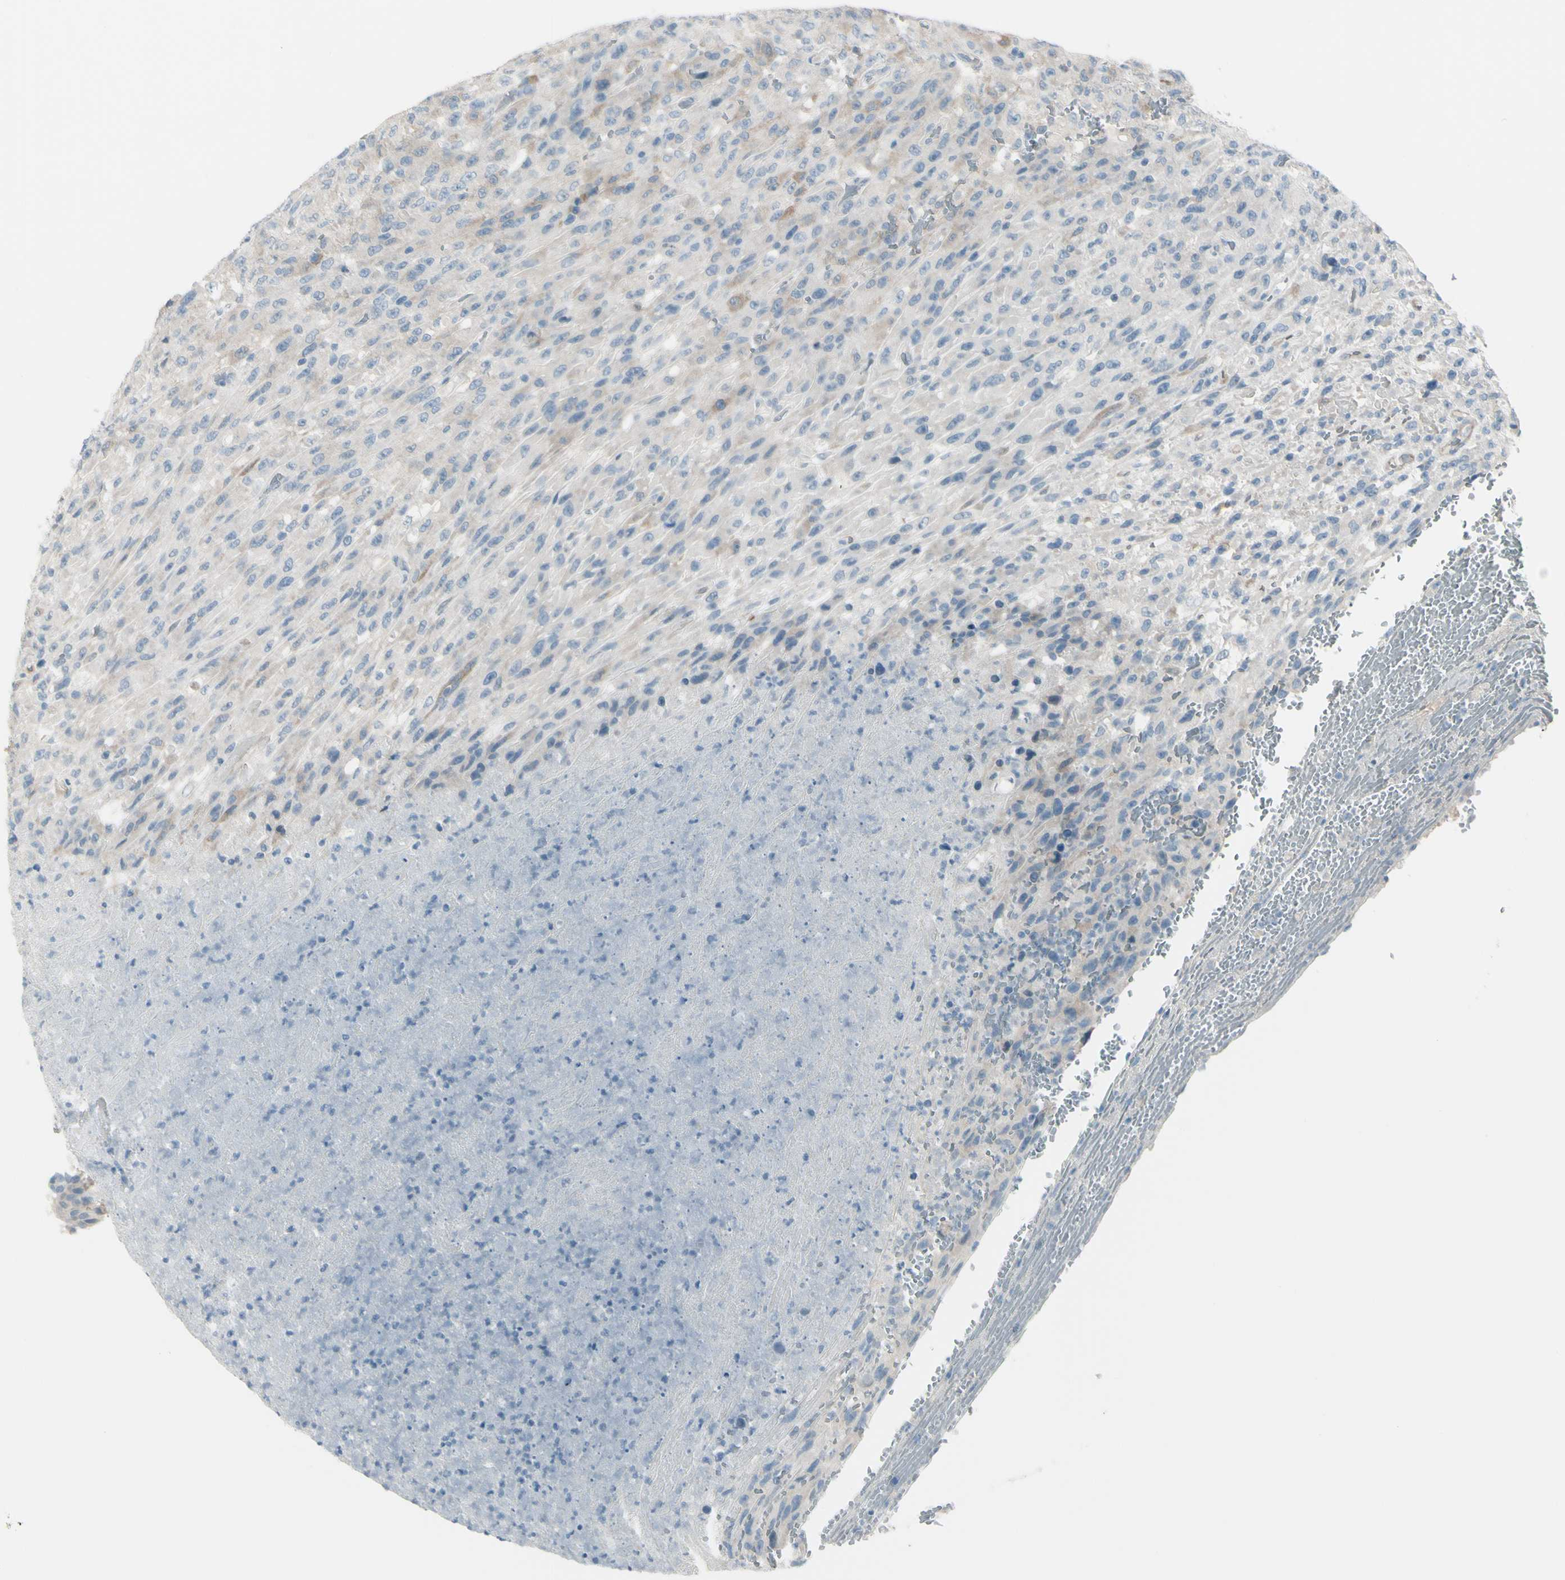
{"staining": {"intensity": "weak", "quantity": "<25%", "location": "cytoplasmic/membranous"}, "tissue": "urothelial cancer", "cell_type": "Tumor cells", "image_type": "cancer", "snomed": [{"axis": "morphology", "description": "Urothelial carcinoma, High grade"}, {"axis": "topography", "description": "Urinary bladder"}], "caption": "DAB immunohistochemical staining of urothelial cancer demonstrates no significant staining in tumor cells.", "gene": "GPR34", "patient": {"sex": "male", "age": 66}}